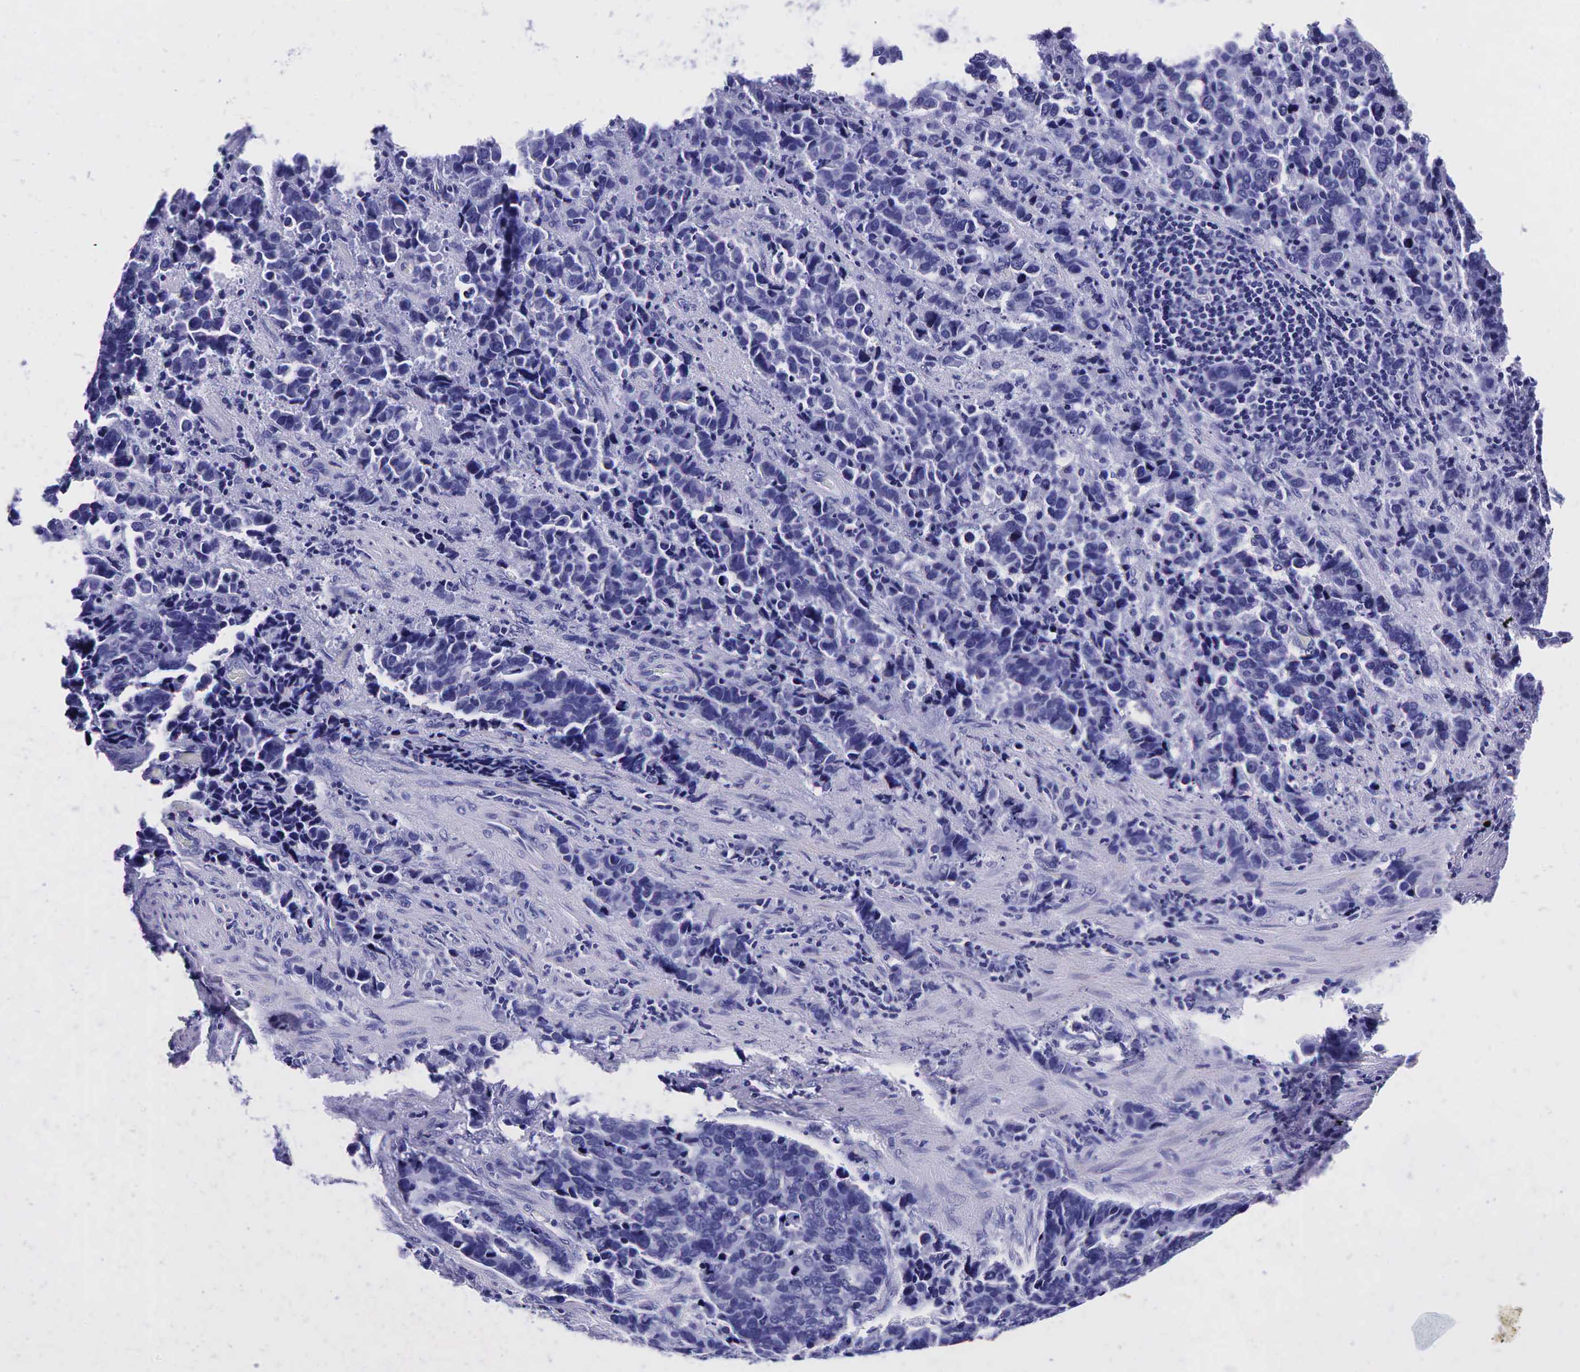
{"staining": {"intensity": "negative", "quantity": "none", "location": "none"}, "tissue": "stomach cancer", "cell_type": "Tumor cells", "image_type": "cancer", "snomed": [{"axis": "morphology", "description": "Adenocarcinoma, NOS"}, {"axis": "topography", "description": "Stomach, upper"}], "caption": "Immunohistochemical staining of adenocarcinoma (stomach) reveals no significant staining in tumor cells. Brightfield microscopy of immunohistochemistry (IHC) stained with DAB (3,3'-diaminobenzidine) (brown) and hematoxylin (blue), captured at high magnification.", "gene": "TG", "patient": {"sex": "male", "age": 71}}